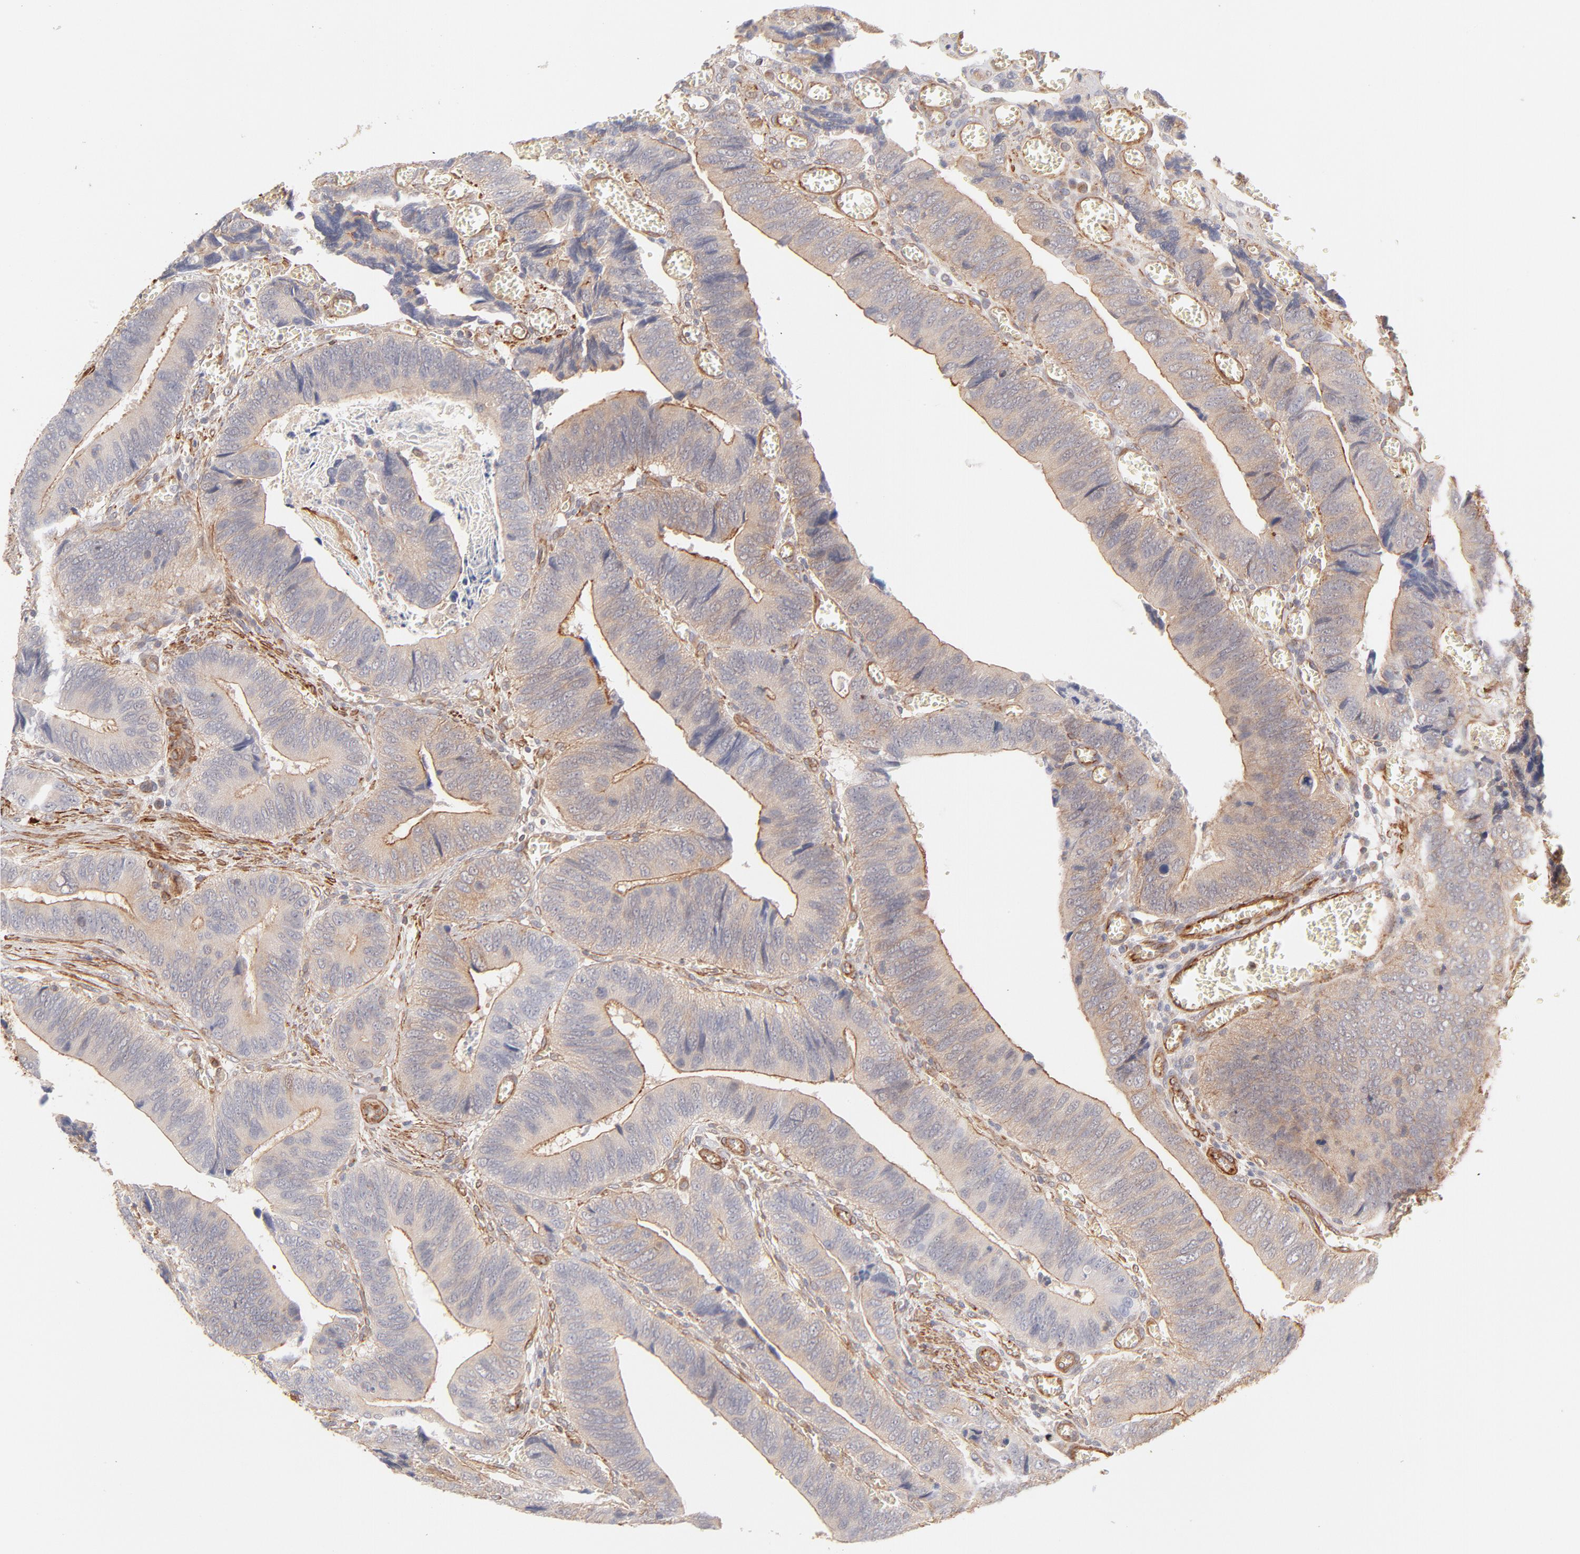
{"staining": {"intensity": "moderate", "quantity": "<25%", "location": "cytoplasmic/membranous"}, "tissue": "colorectal cancer", "cell_type": "Tumor cells", "image_type": "cancer", "snomed": [{"axis": "morphology", "description": "Adenocarcinoma, NOS"}, {"axis": "topography", "description": "Colon"}], "caption": "Brown immunohistochemical staining in colorectal cancer demonstrates moderate cytoplasmic/membranous staining in approximately <25% of tumor cells.", "gene": "LDLRAP1", "patient": {"sex": "male", "age": 72}}